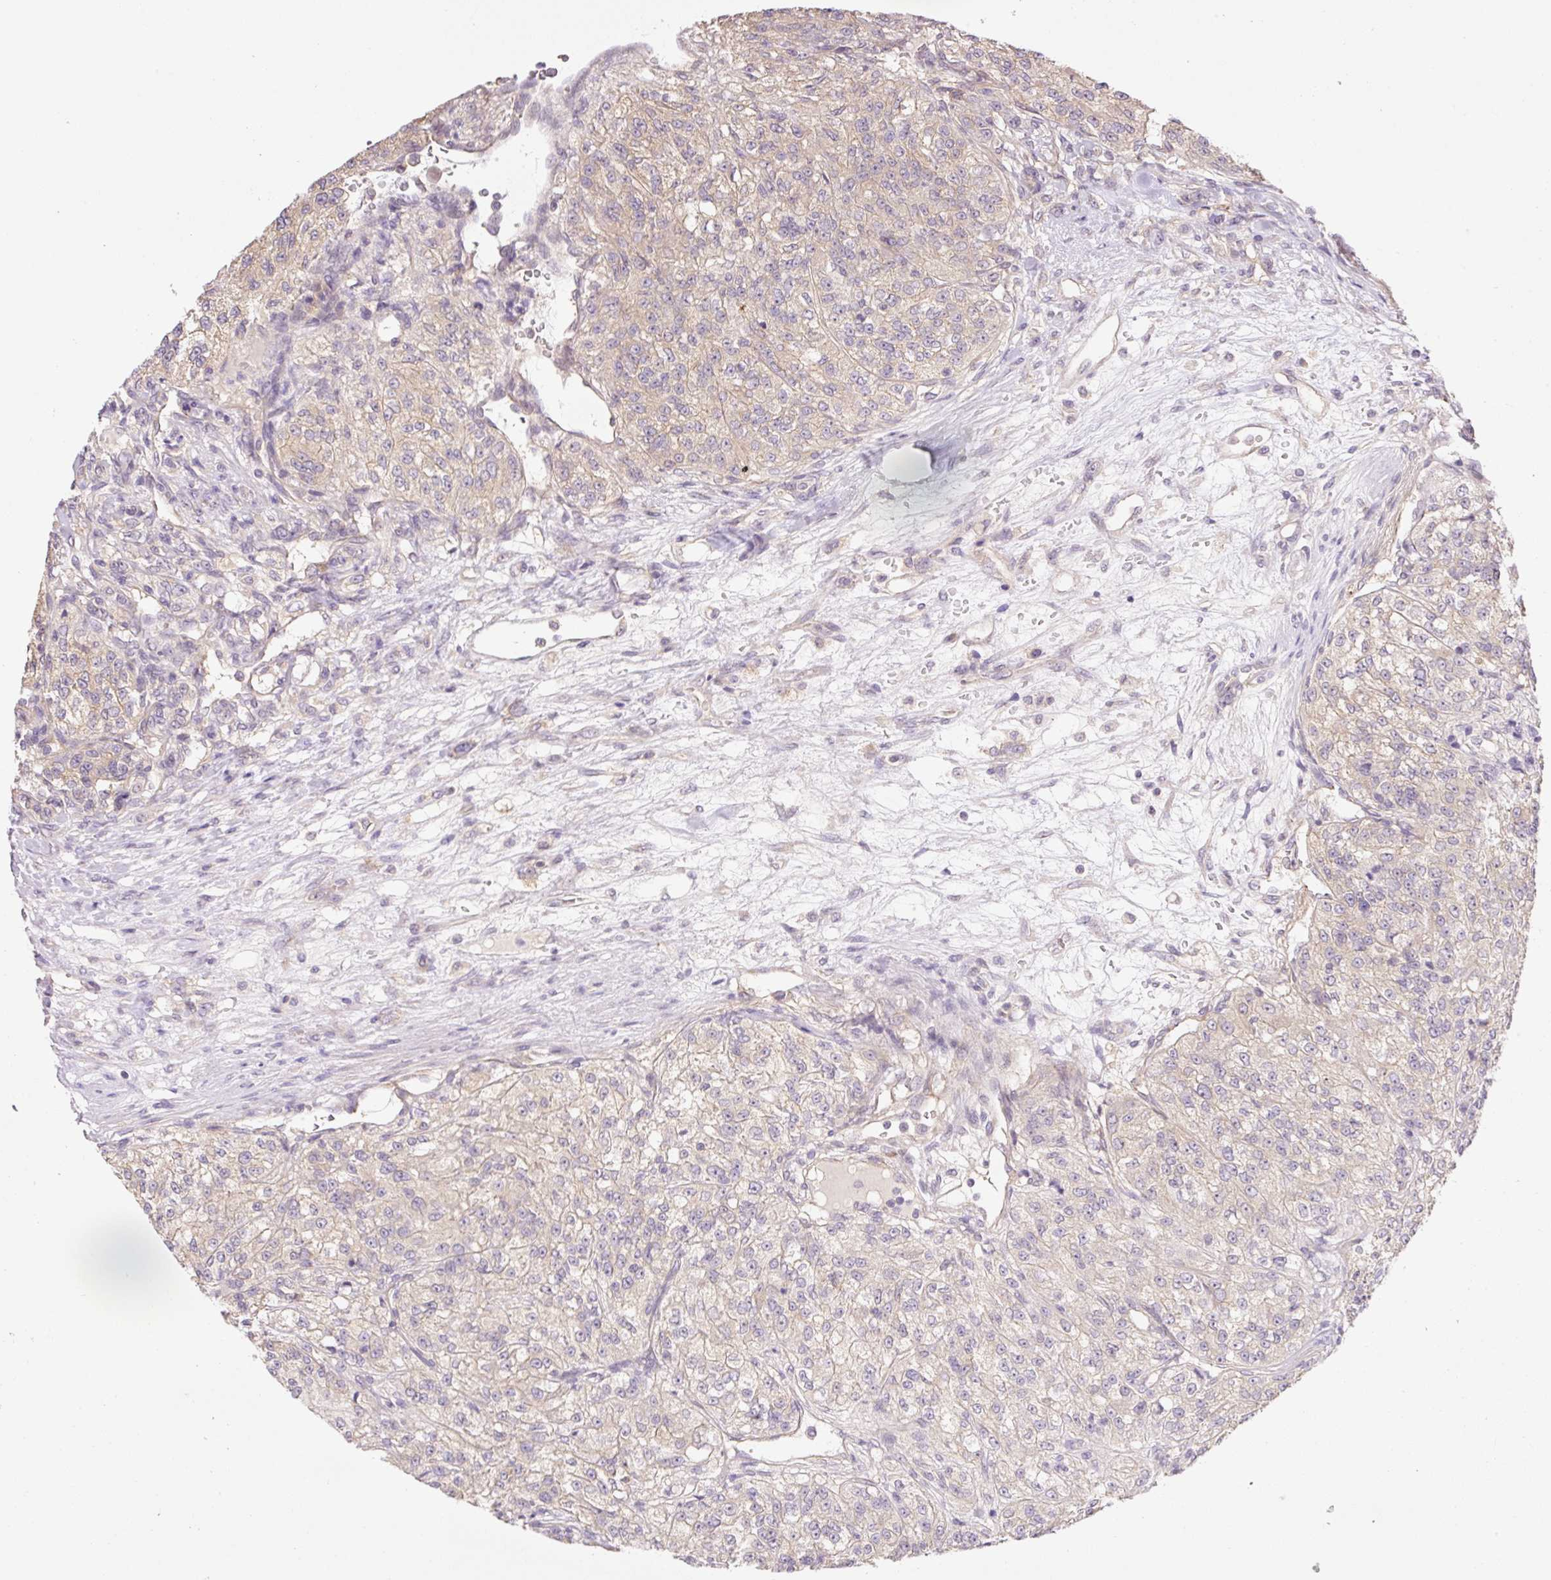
{"staining": {"intensity": "weak", "quantity": "<25%", "location": "cytoplasmic/membranous"}, "tissue": "renal cancer", "cell_type": "Tumor cells", "image_type": "cancer", "snomed": [{"axis": "morphology", "description": "Adenocarcinoma, NOS"}, {"axis": "topography", "description": "Kidney"}], "caption": "The immunohistochemistry image has no significant positivity in tumor cells of renal cancer (adenocarcinoma) tissue.", "gene": "COX8A", "patient": {"sex": "female", "age": 63}}